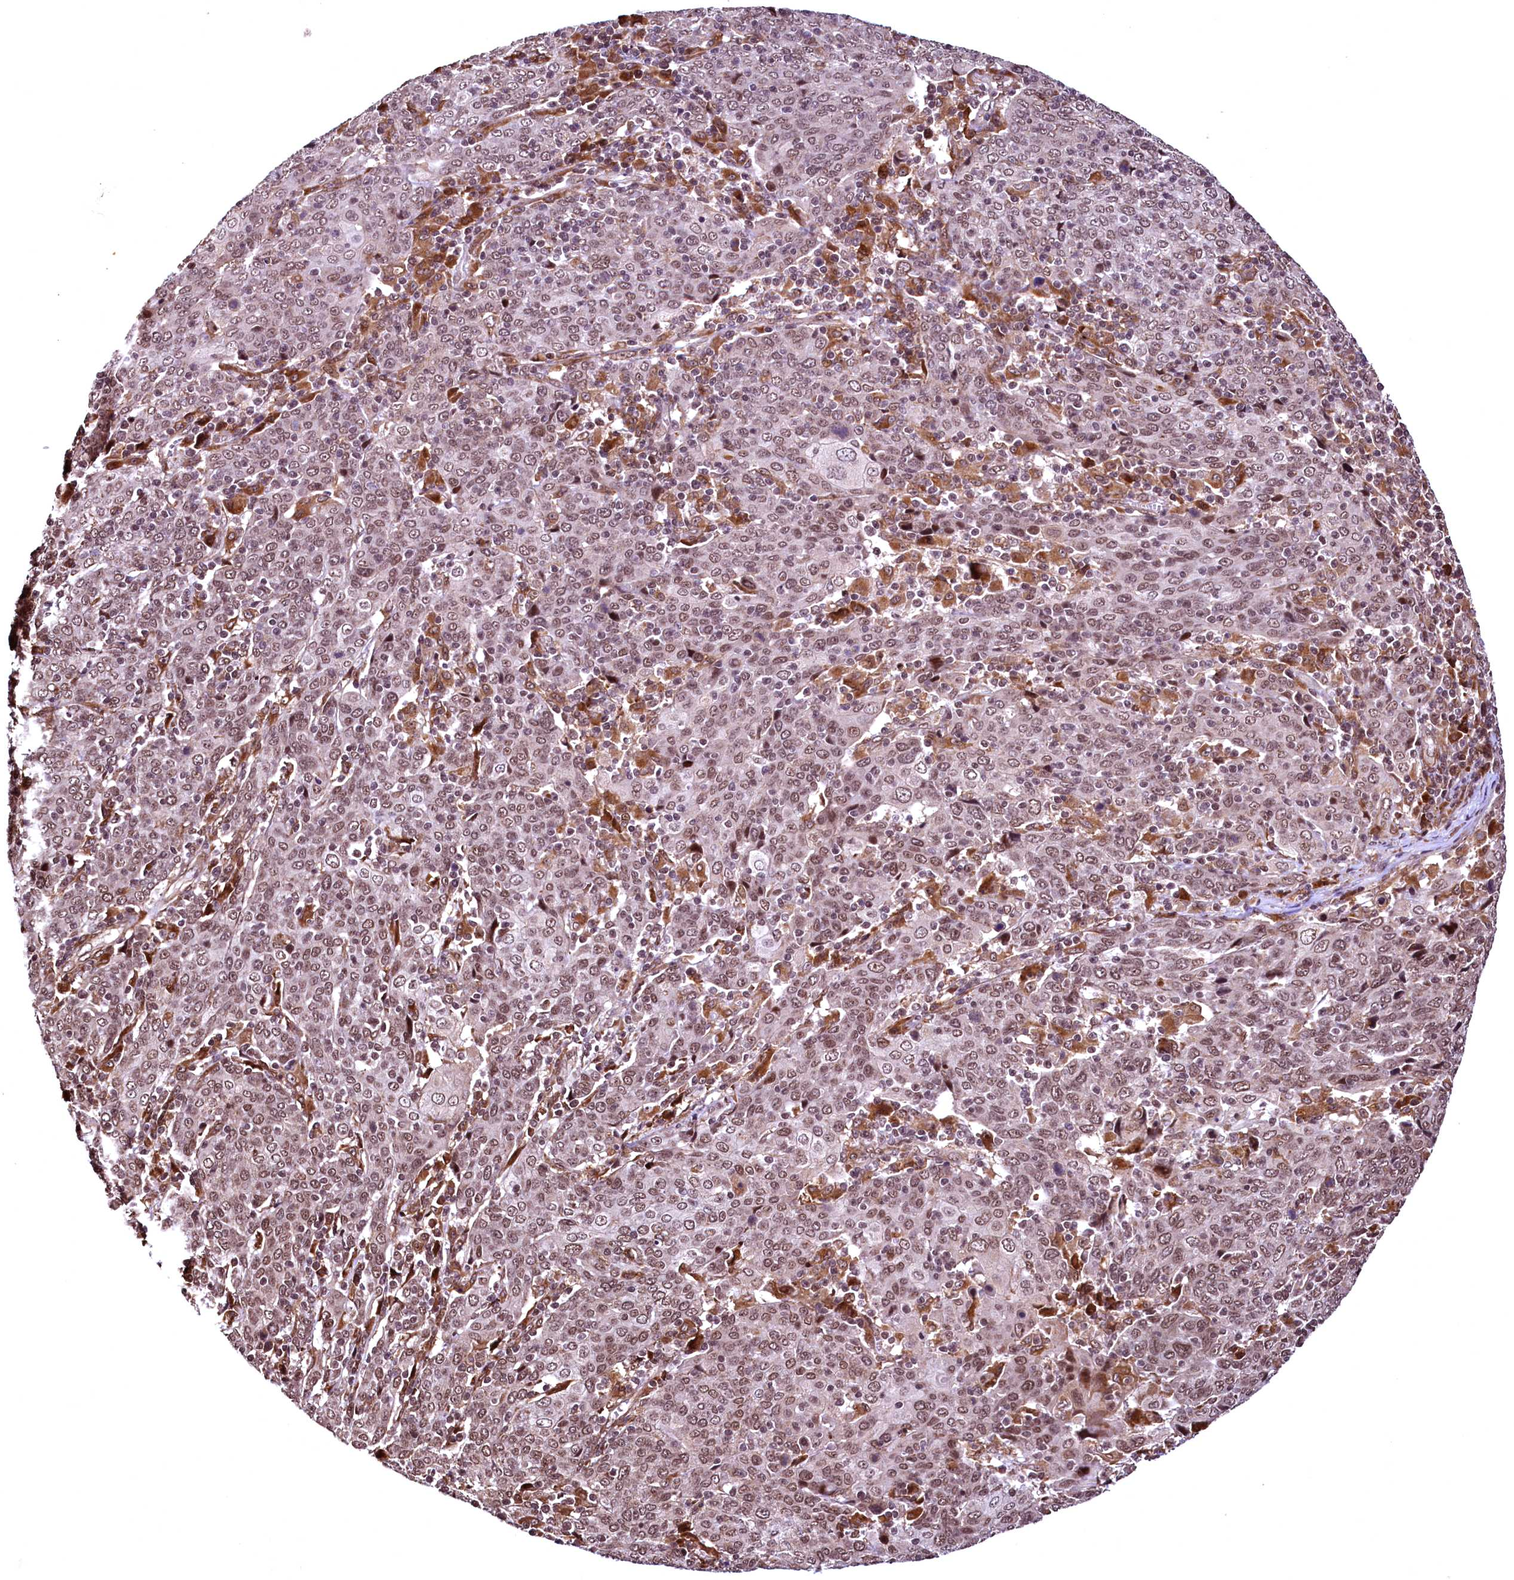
{"staining": {"intensity": "moderate", "quantity": ">75%", "location": "nuclear"}, "tissue": "cervical cancer", "cell_type": "Tumor cells", "image_type": "cancer", "snomed": [{"axis": "morphology", "description": "Squamous cell carcinoma, NOS"}, {"axis": "topography", "description": "Cervix"}], "caption": "Cervical squamous cell carcinoma stained for a protein exhibits moderate nuclear positivity in tumor cells. The staining is performed using DAB brown chromogen to label protein expression. The nuclei are counter-stained blue using hematoxylin.", "gene": "PDS5B", "patient": {"sex": "female", "age": 67}}